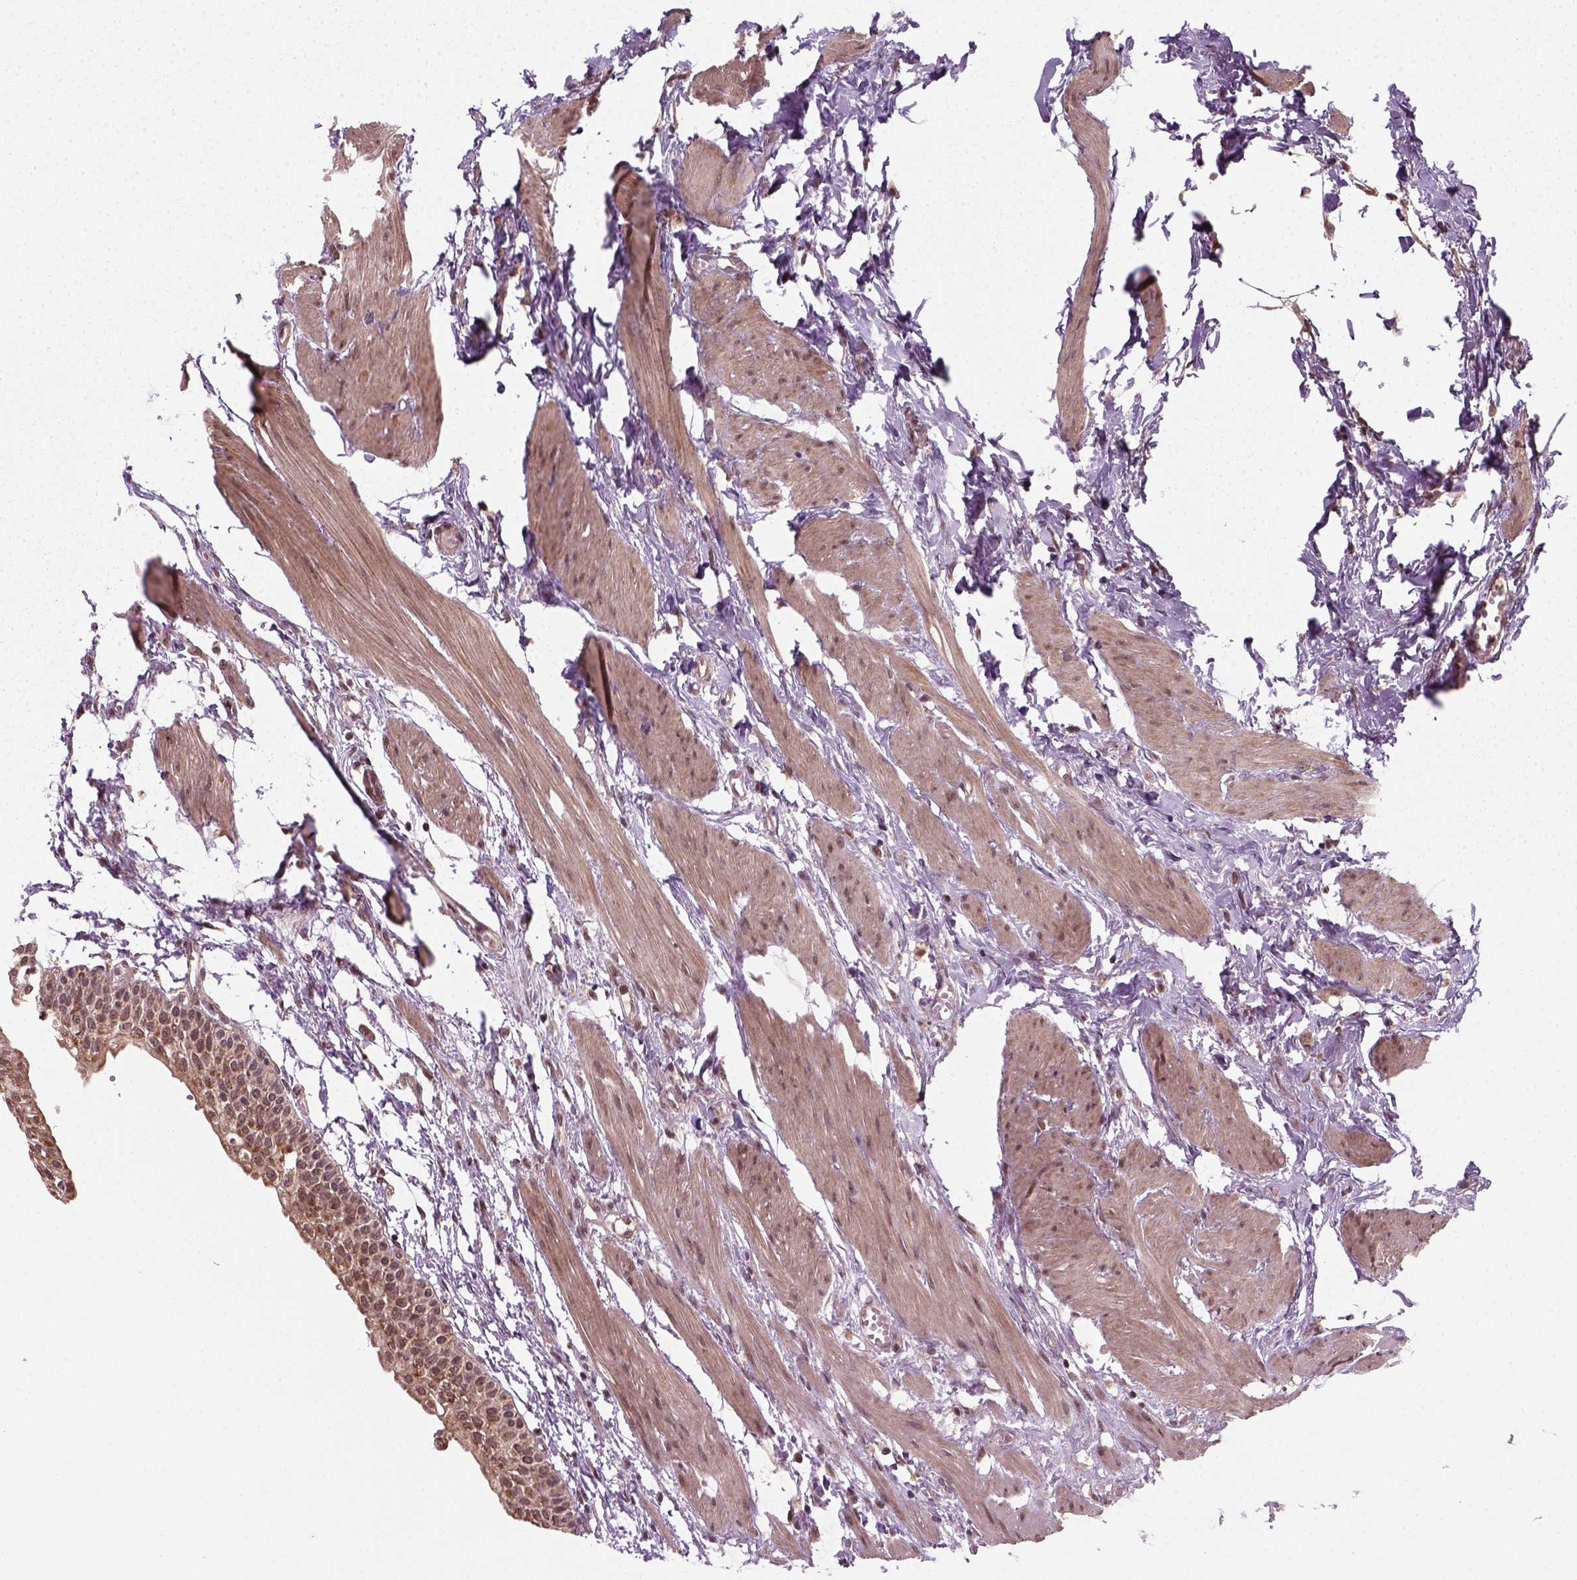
{"staining": {"intensity": "moderate", "quantity": ">75%", "location": "cytoplasmic/membranous,nuclear"}, "tissue": "urinary bladder", "cell_type": "Urothelial cells", "image_type": "normal", "snomed": [{"axis": "morphology", "description": "Normal tissue, NOS"}, {"axis": "topography", "description": "Urinary bladder"}, {"axis": "topography", "description": "Peripheral nerve tissue"}], "caption": "Protein staining exhibits moderate cytoplasmic/membranous,nuclear staining in about >75% of urothelial cells in normal urinary bladder. The protein is shown in brown color, while the nuclei are stained blue.", "gene": "NUDT9", "patient": {"sex": "male", "age": 55}}